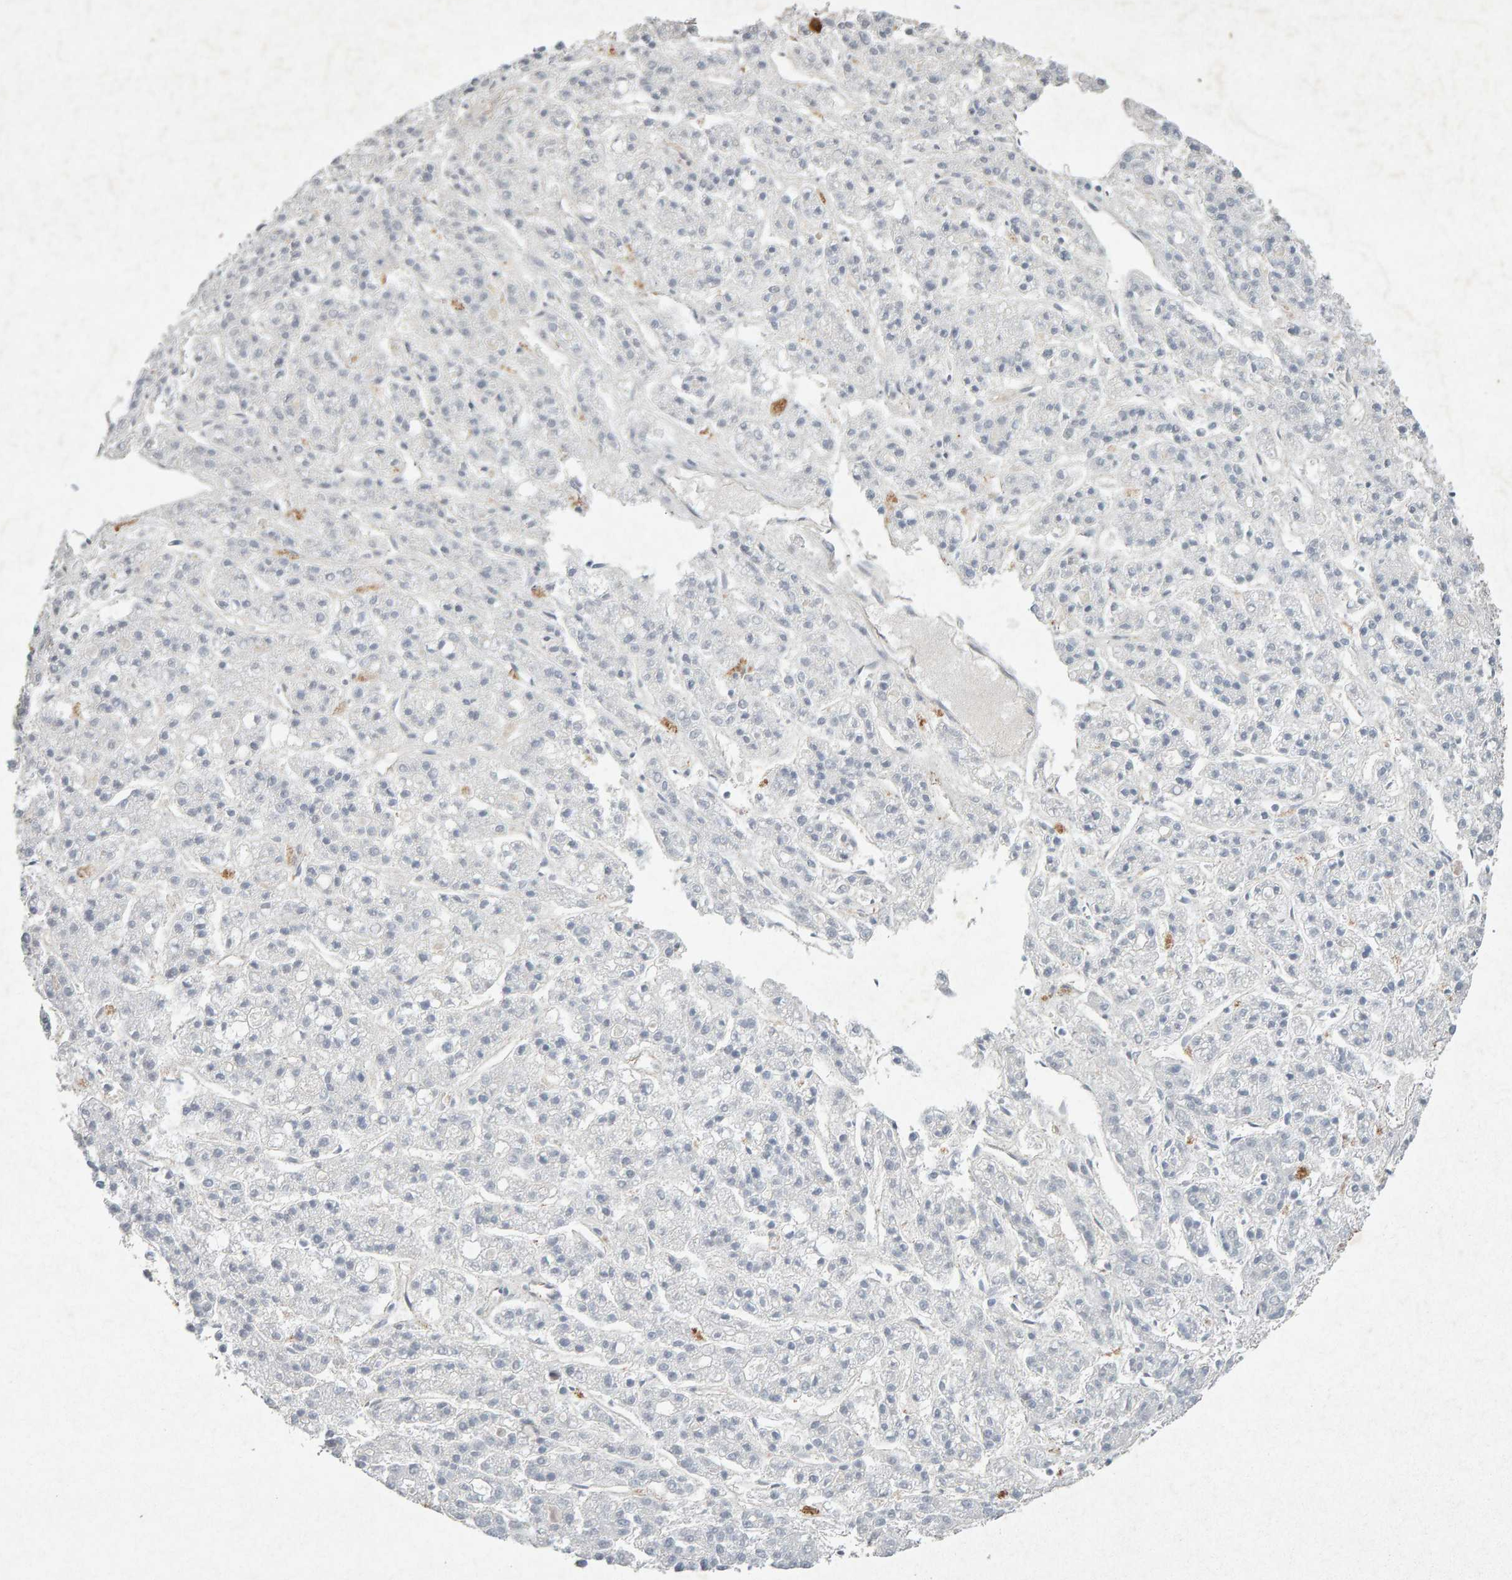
{"staining": {"intensity": "negative", "quantity": "none", "location": "none"}, "tissue": "liver cancer", "cell_type": "Tumor cells", "image_type": "cancer", "snomed": [{"axis": "morphology", "description": "Carcinoma, Hepatocellular, NOS"}, {"axis": "topography", "description": "Liver"}], "caption": "This is an immunohistochemistry histopathology image of liver hepatocellular carcinoma. There is no expression in tumor cells.", "gene": "PTPRM", "patient": {"sex": "male", "age": 70}}